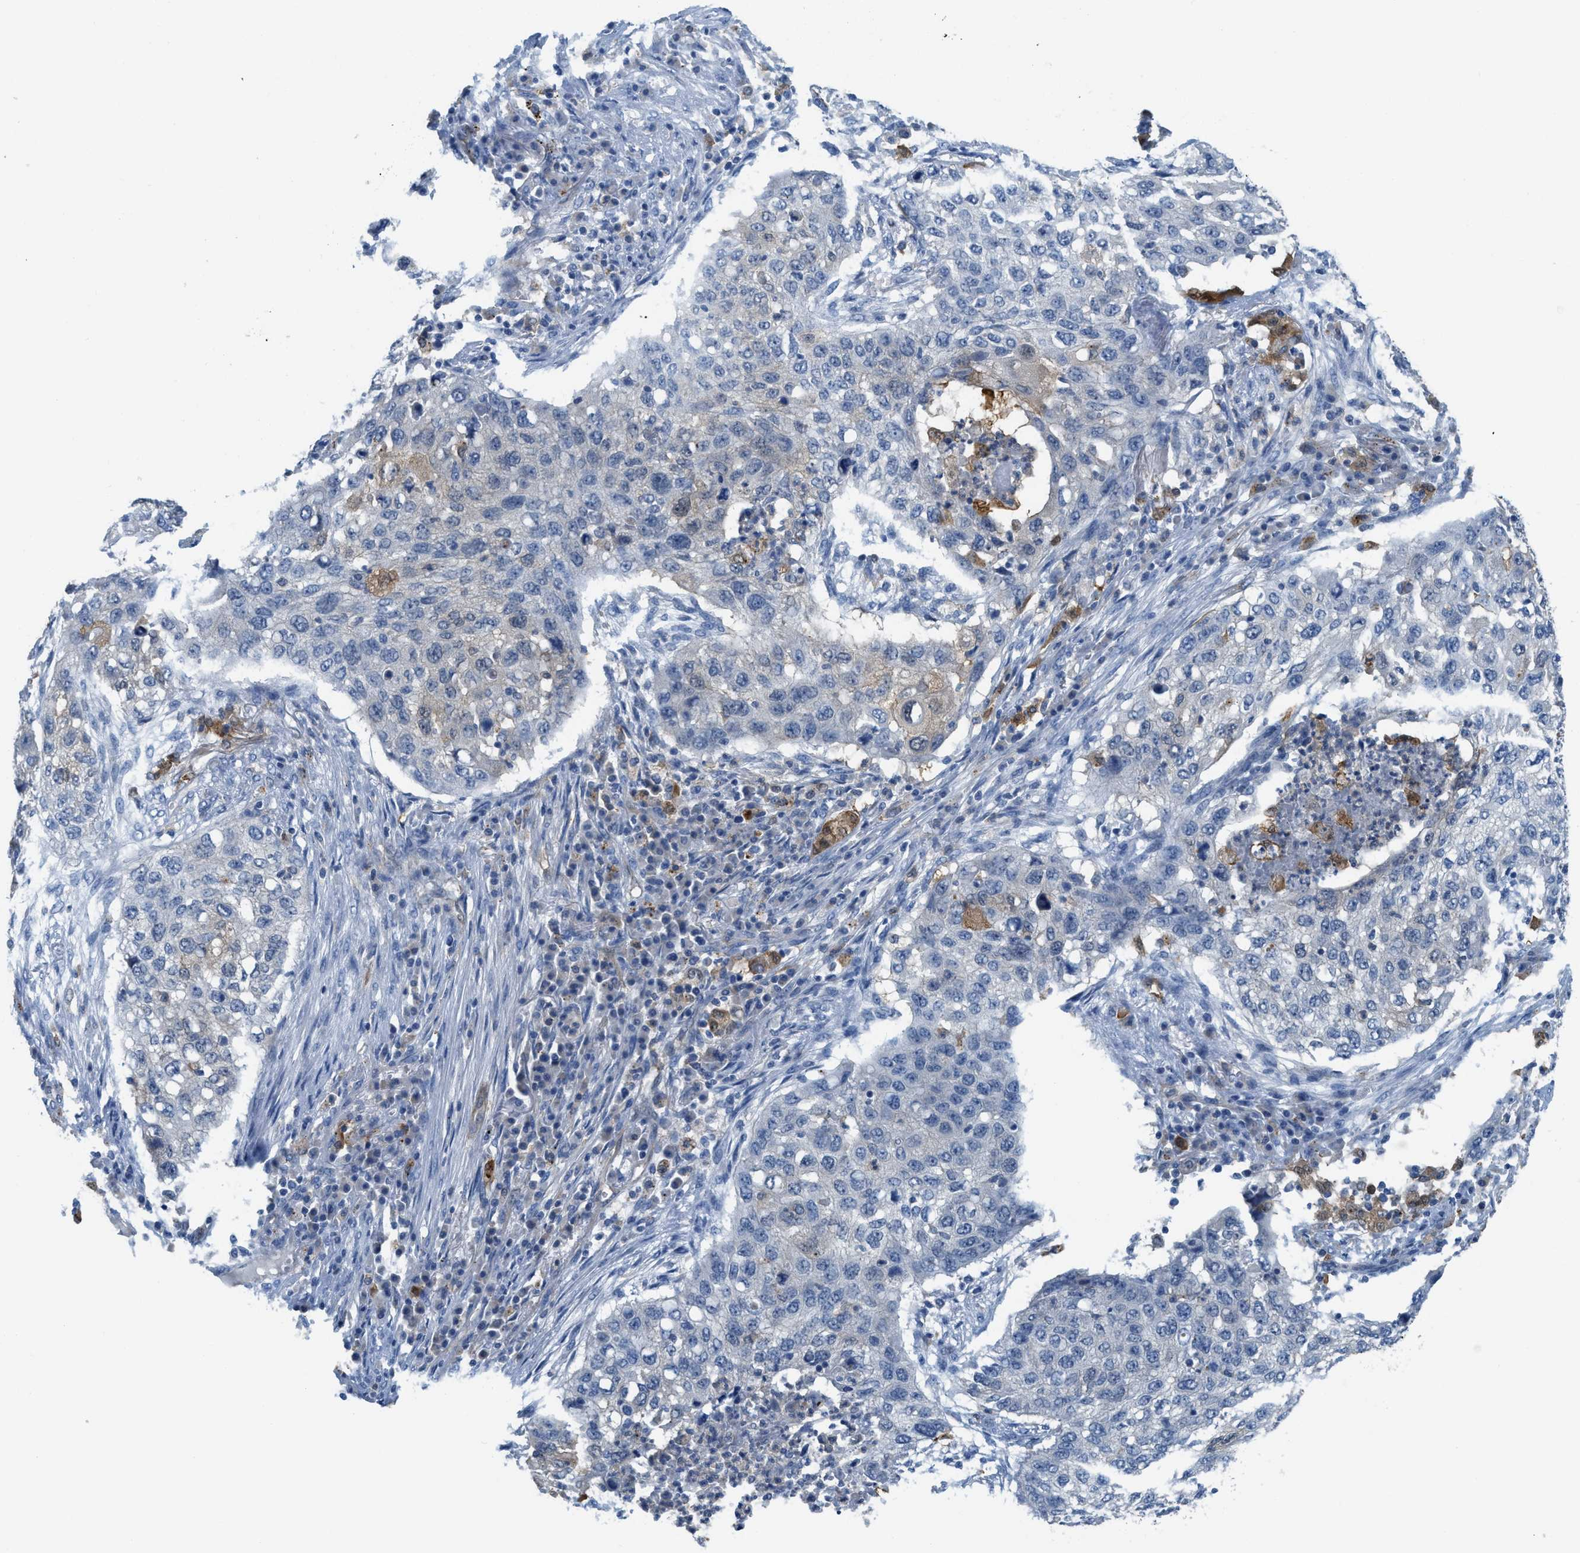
{"staining": {"intensity": "negative", "quantity": "none", "location": "none"}, "tissue": "lung cancer", "cell_type": "Tumor cells", "image_type": "cancer", "snomed": [{"axis": "morphology", "description": "Squamous cell carcinoma, NOS"}, {"axis": "topography", "description": "Lung"}], "caption": "Immunohistochemical staining of human lung cancer (squamous cell carcinoma) exhibits no significant expression in tumor cells. (DAB immunohistochemistry (IHC) with hematoxylin counter stain).", "gene": "CSTB", "patient": {"sex": "female", "age": 63}}